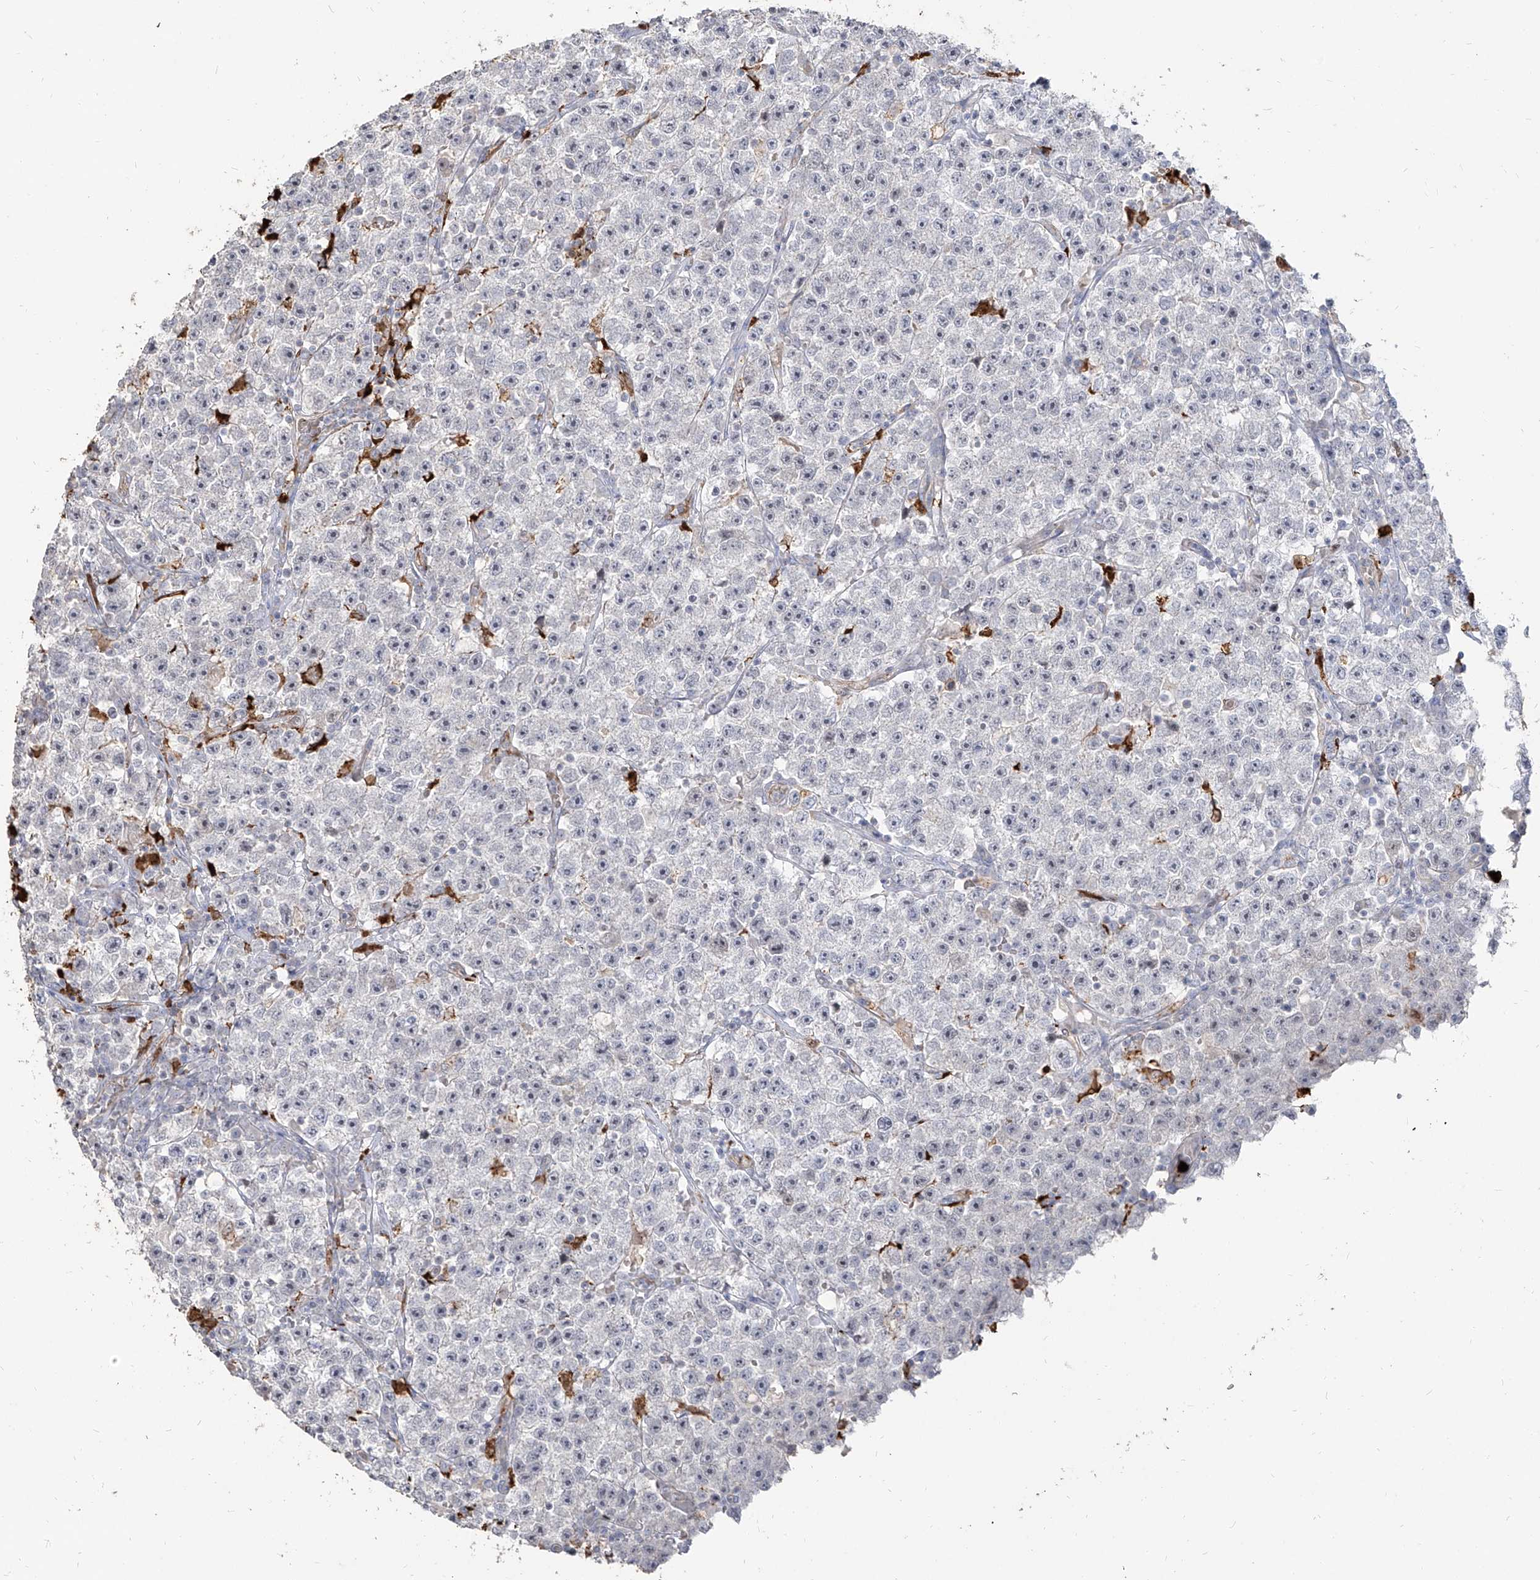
{"staining": {"intensity": "negative", "quantity": "none", "location": "none"}, "tissue": "testis cancer", "cell_type": "Tumor cells", "image_type": "cancer", "snomed": [{"axis": "morphology", "description": "Seminoma, NOS"}, {"axis": "topography", "description": "Testis"}], "caption": "Seminoma (testis) stained for a protein using IHC reveals no positivity tumor cells.", "gene": "ZNF227", "patient": {"sex": "male", "age": 22}}